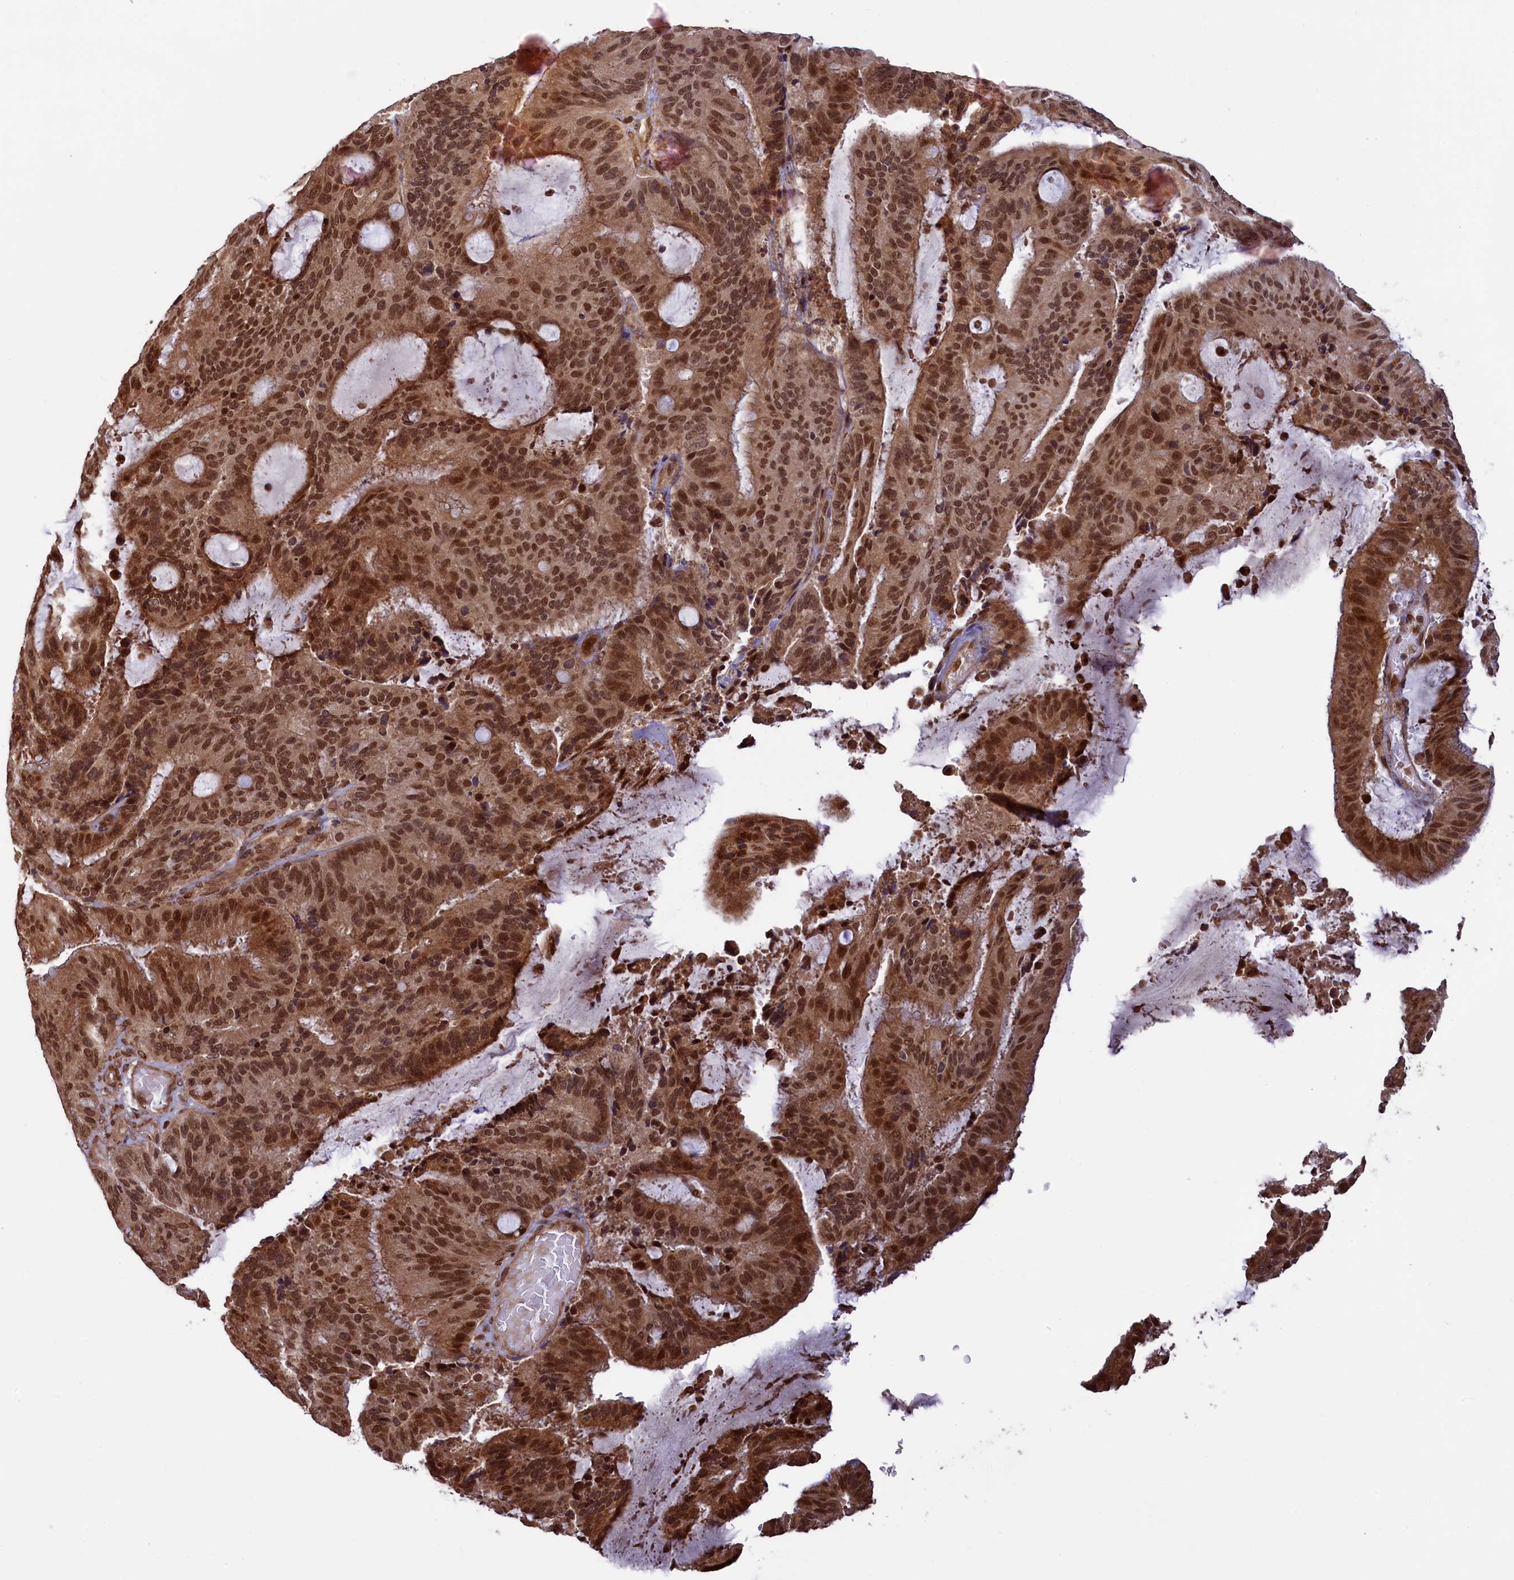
{"staining": {"intensity": "strong", "quantity": ">75%", "location": "nuclear"}, "tissue": "liver cancer", "cell_type": "Tumor cells", "image_type": "cancer", "snomed": [{"axis": "morphology", "description": "Normal tissue, NOS"}, {"axis": "morphology", "description": "Cholangiocarcinoma"}, {"axis": "topography", "description": "Liver"}, {"axis": "topography", "description": "Peripheral nerve tissue"}], "caption": "Protein staining of liver cancer (cholangiocarcinoma) tissue demonstrates strong nuclear staining in approximately >75% of tumor cells.", "gene": "NAE1", "patient": {"sex": "female", "age": 73}}